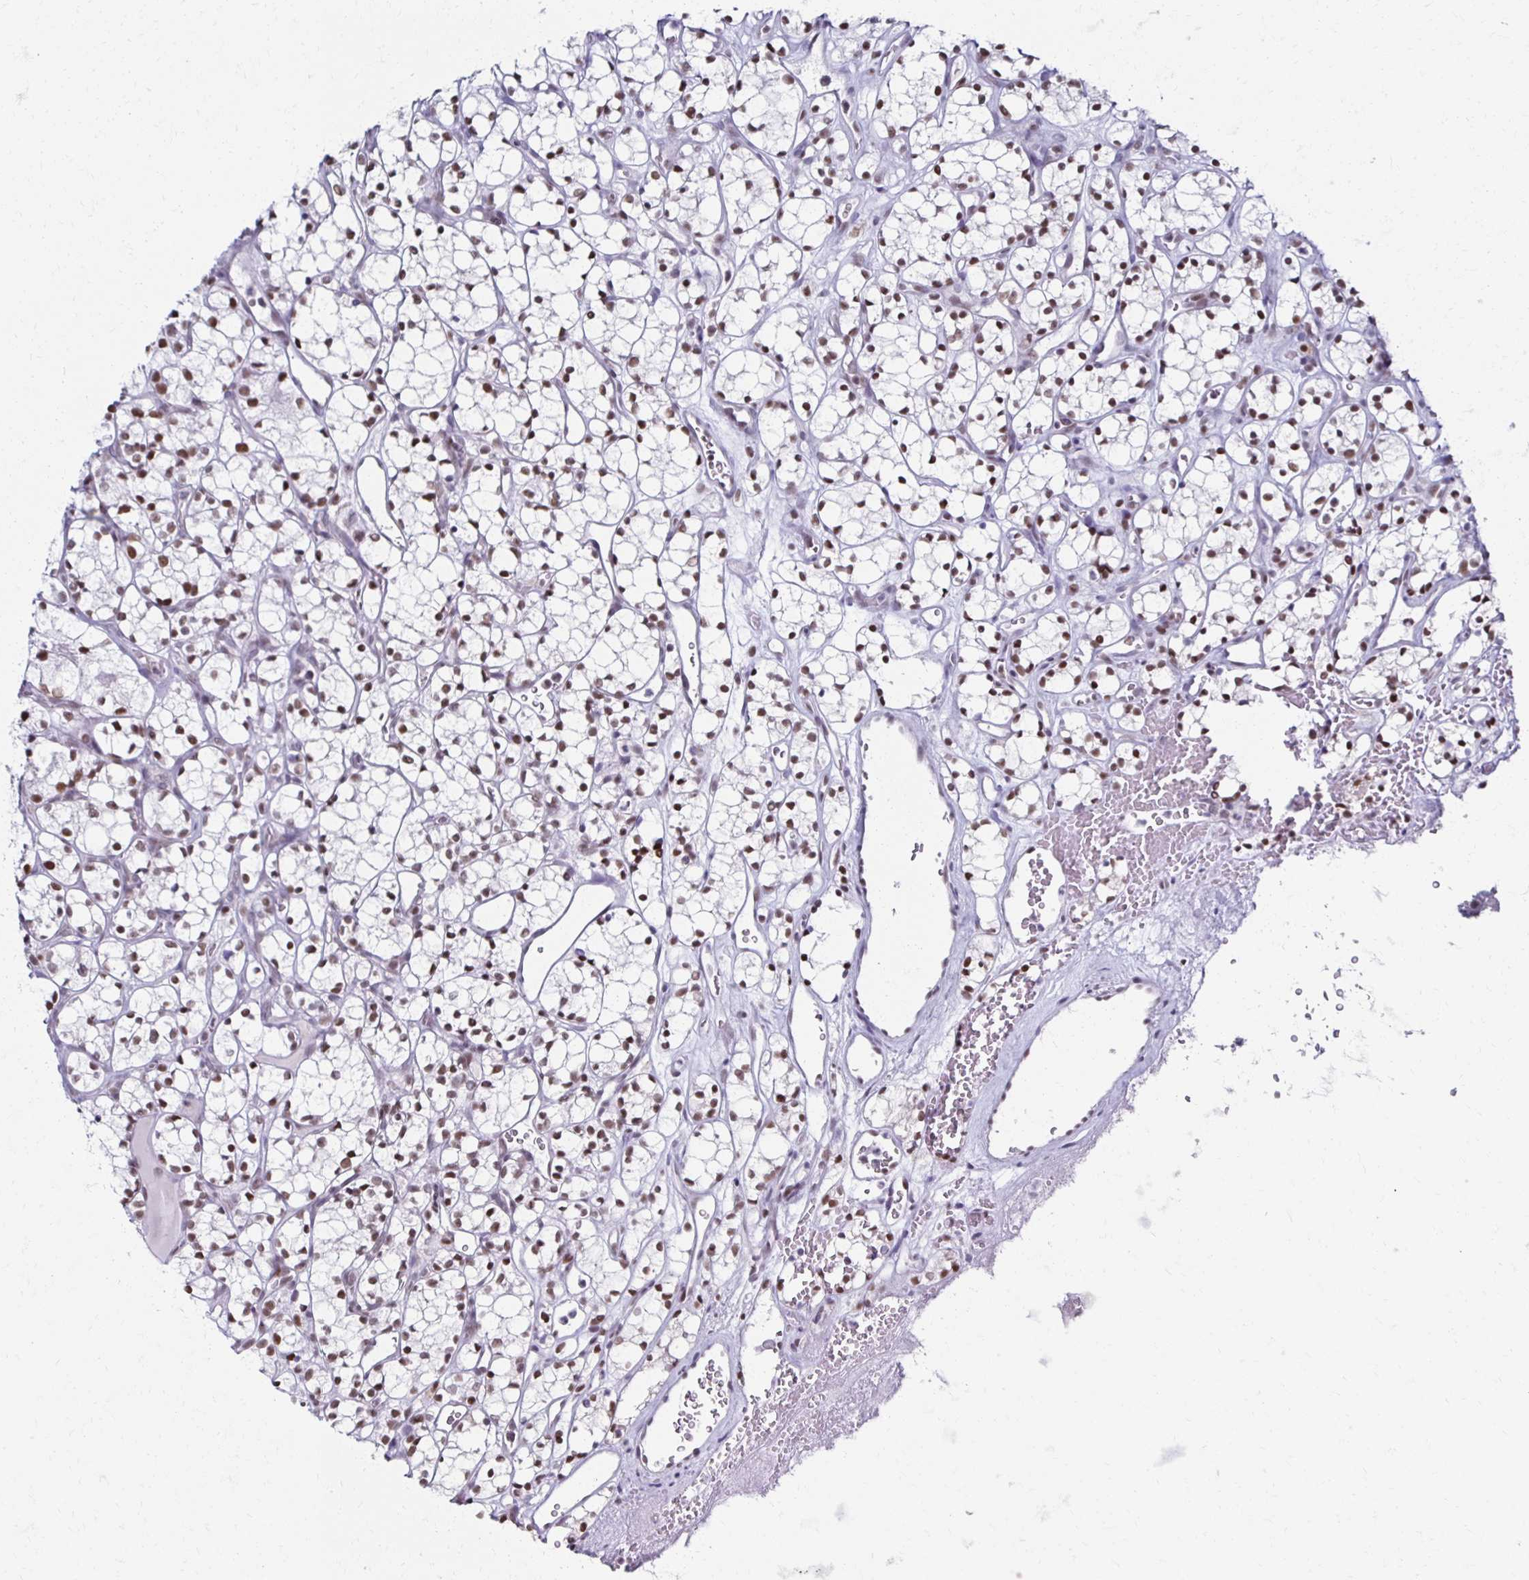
{"staining": {"intensity": "moderate", "quantity": ">75%", "location": "nuclear"}, "tissue": "renal cancer", "cell_type": "Tumor cells", "image_type": "cancer", "snomed": [{"axis": "morphology", "description": "Adenocarcinoma, NOS"}, {"axis": "topography", "description": "Kidney"}], "caption": "This image exhibits immunohistochemistry (IHC) staining of renal cancer, with medium moderate nuclear positivity in about >75% of tumor cells.", "gene": "IRF7", "patient": {"sex": "female", "age": 69}}